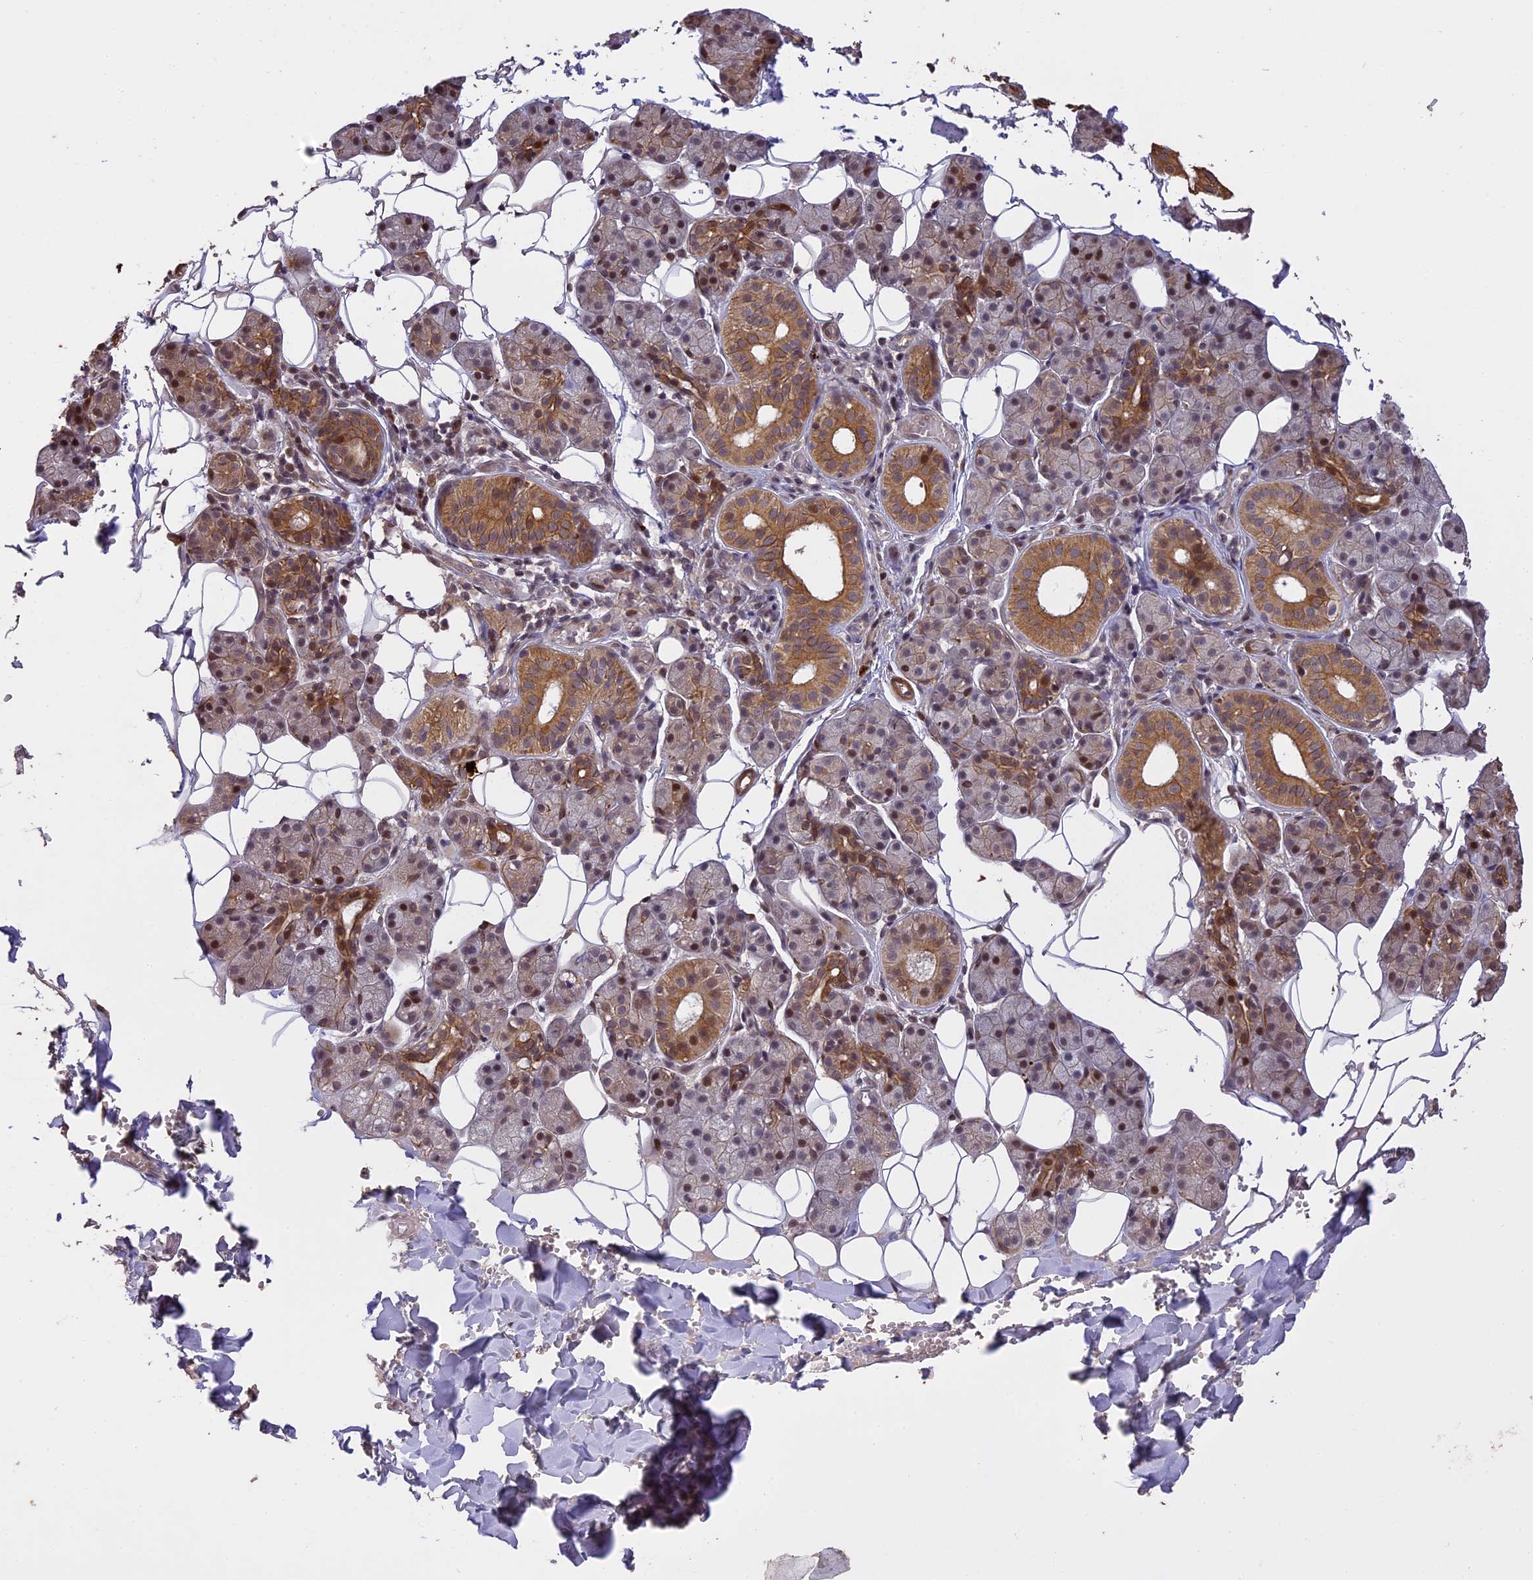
{"staining": {"intensity": "moderate", "quantity": "25%-75%", "location": "cytoplasmic/membranous,nuclear"}, "tissue": "salivary gland", "cell_type": "Glandular cells", "image_type": "normal", "snomed": [{"axis": "morphology", "description": "Normal tissue, NOS"}, {"axis": "topography", "description": "Salivary gland"}], "caption": "IHC image of normal salivary gland: human salivary gland stained using immunohistochemistry reveals medium levels of moderate protein expression localized specifically in the cytoplasmic/membranous,nuclear of glandular cells, appearing as a cytoplasmic/membranous,nuclear brown color.", "gene": "PRELID2", "patient": {"sex": "female", "age": 33}}